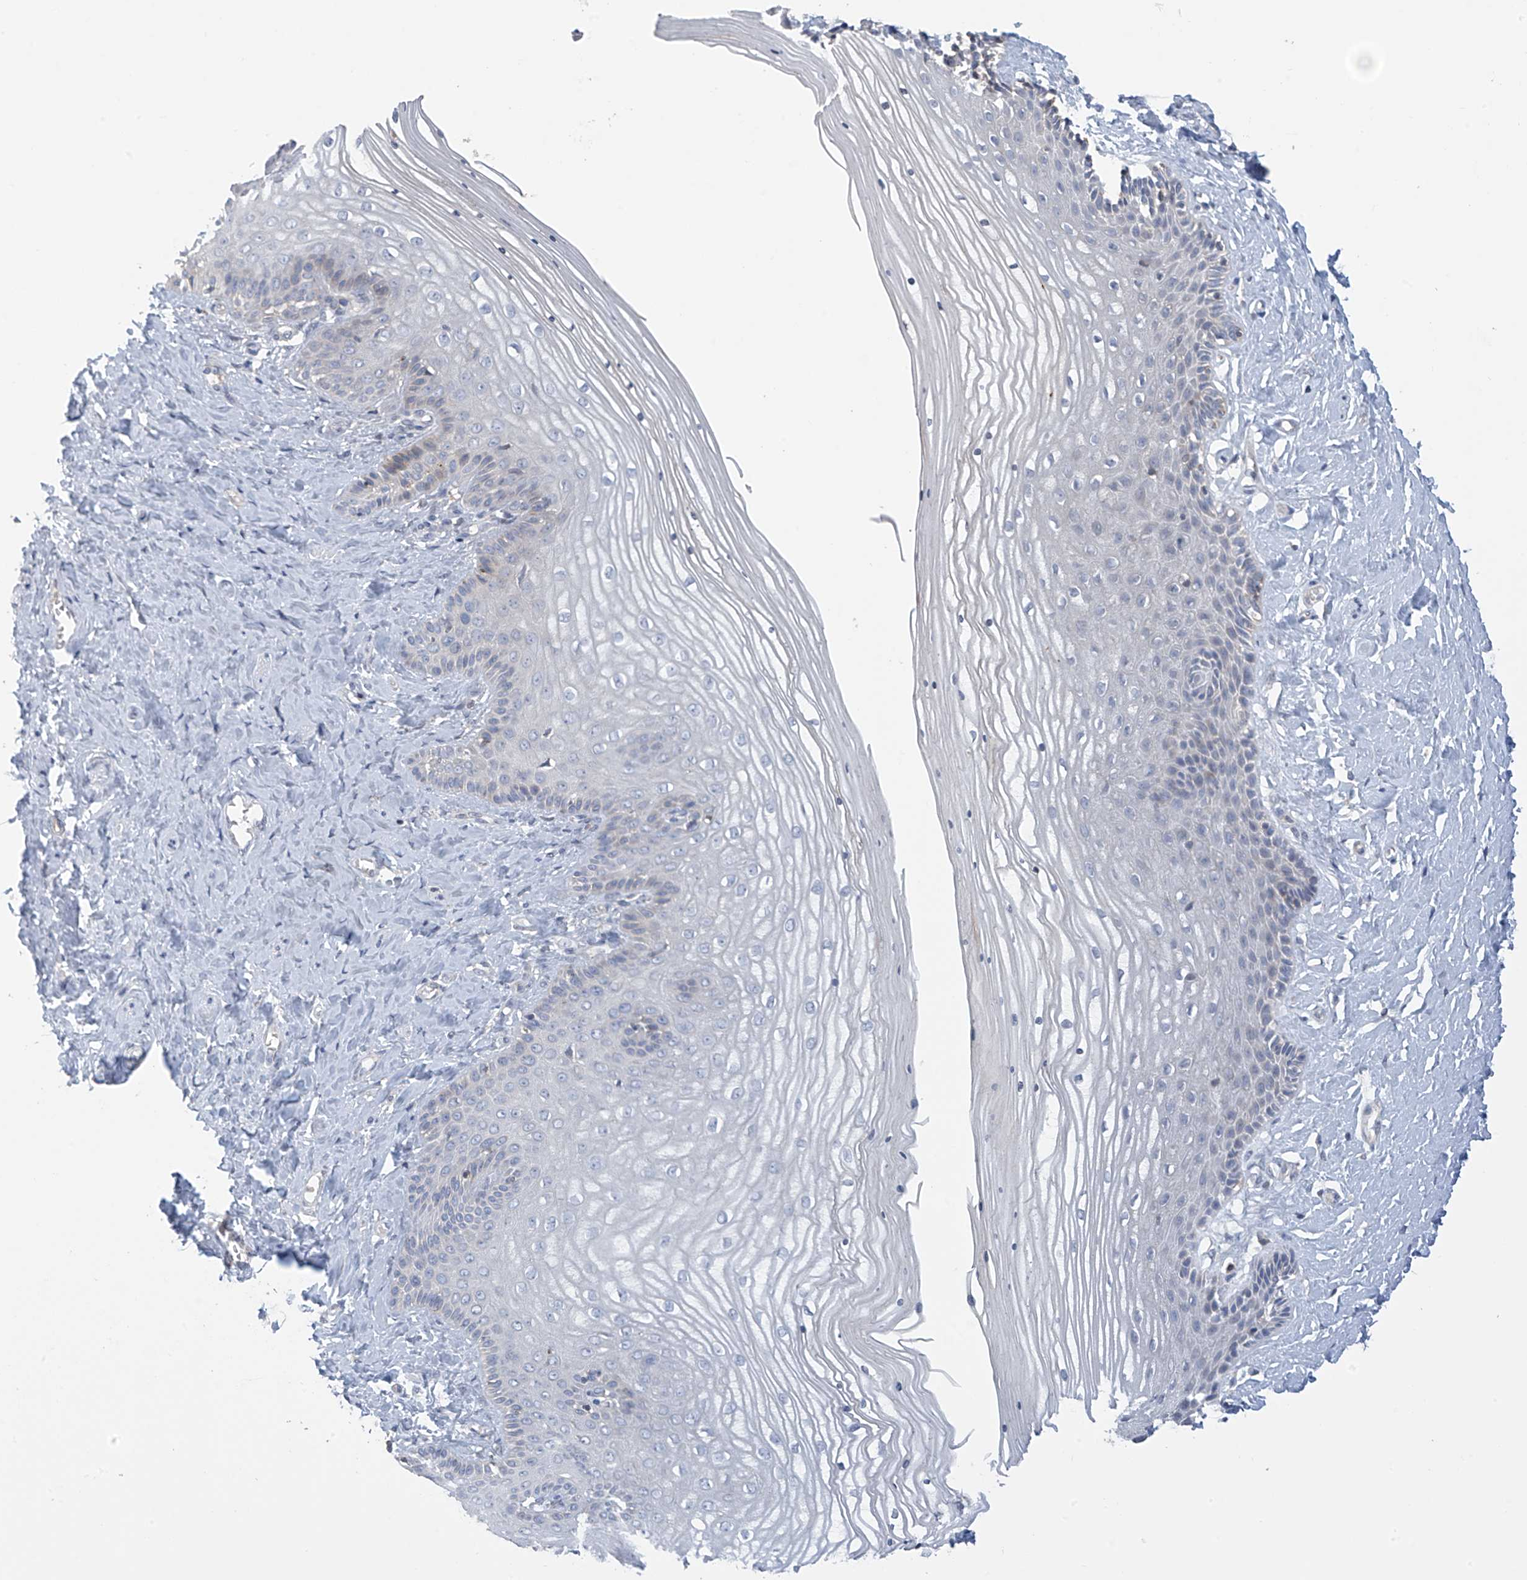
{"staining": {"intensity": "negative", "quantity": "none", "location": "none"}, "tissue": "vagina", "cell_type": "Squamous epithelial cells", "image_type": "normal", "snomed": [{"axis": "morphology", "description": "Normal tissue, NOS"}, {"axis": "topography", "description": "Vagina"}, {"axis": "topography", "description": "Cervix"}], "caption": "A photomicrograph of vagina stained for a protein reveals no brown staining in squamous epithelial cells. The staining is performed using DAB (3,3'-diaminobenzidine) brown chromogen with nuclei counter-stained in using hematoxylin.", "gene": "SLCO4A1", "patient": {"sex": "female", "age": 40}}